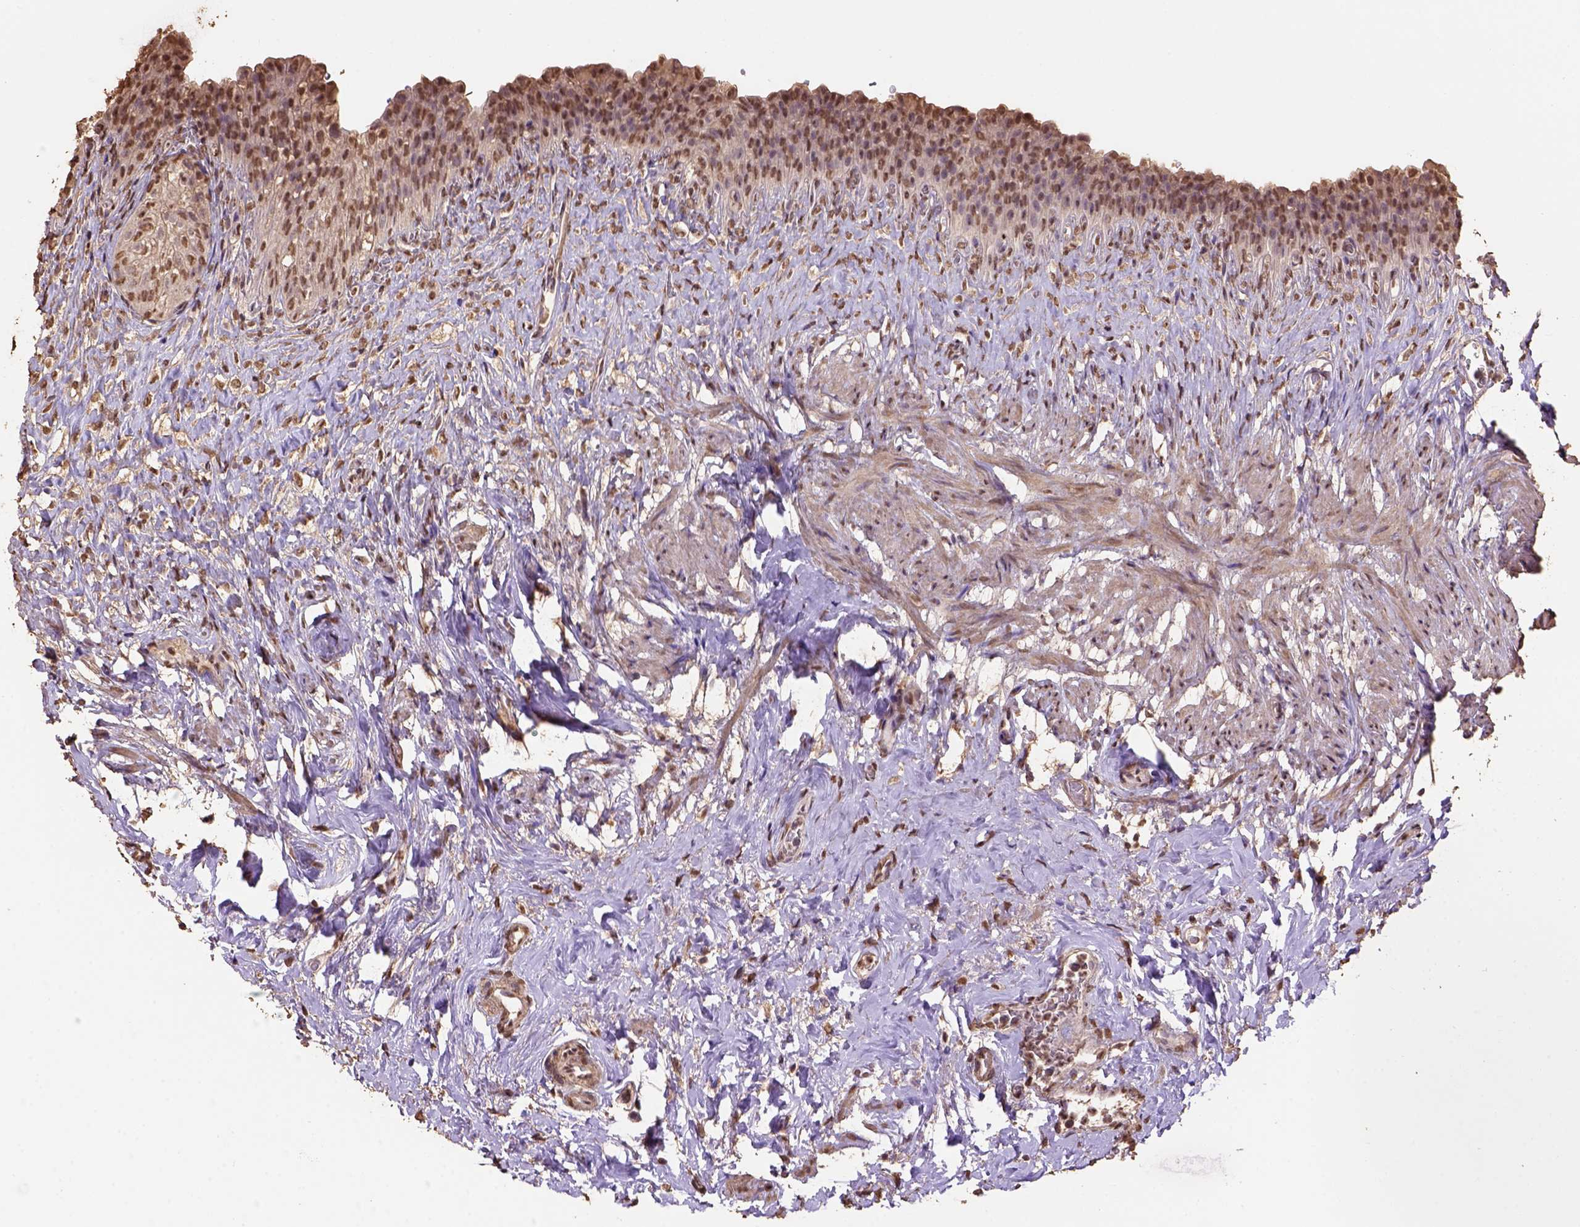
{"staining": {"intensity": "moderate", "quantity": ">75%", "location": "nuclear"}, "tissue": "urinary bladder", "cell_type": "Urothelial cells", "image_type": "normal", "snomed": [{"axis": "morphology", "description": "Normal tissue, NOS"}, {"axis": "topography", "description": "Urinary bladder"}, {"axis": "topography", "description": "Prostate"}], "caption": "Urothelial cells exhibit medium levels of moderate nuclear expression in about >75% of cells in benign human urinary bladder.", "gene": "CSTF2T", "patient": {"sex": "male", "age": 76}}